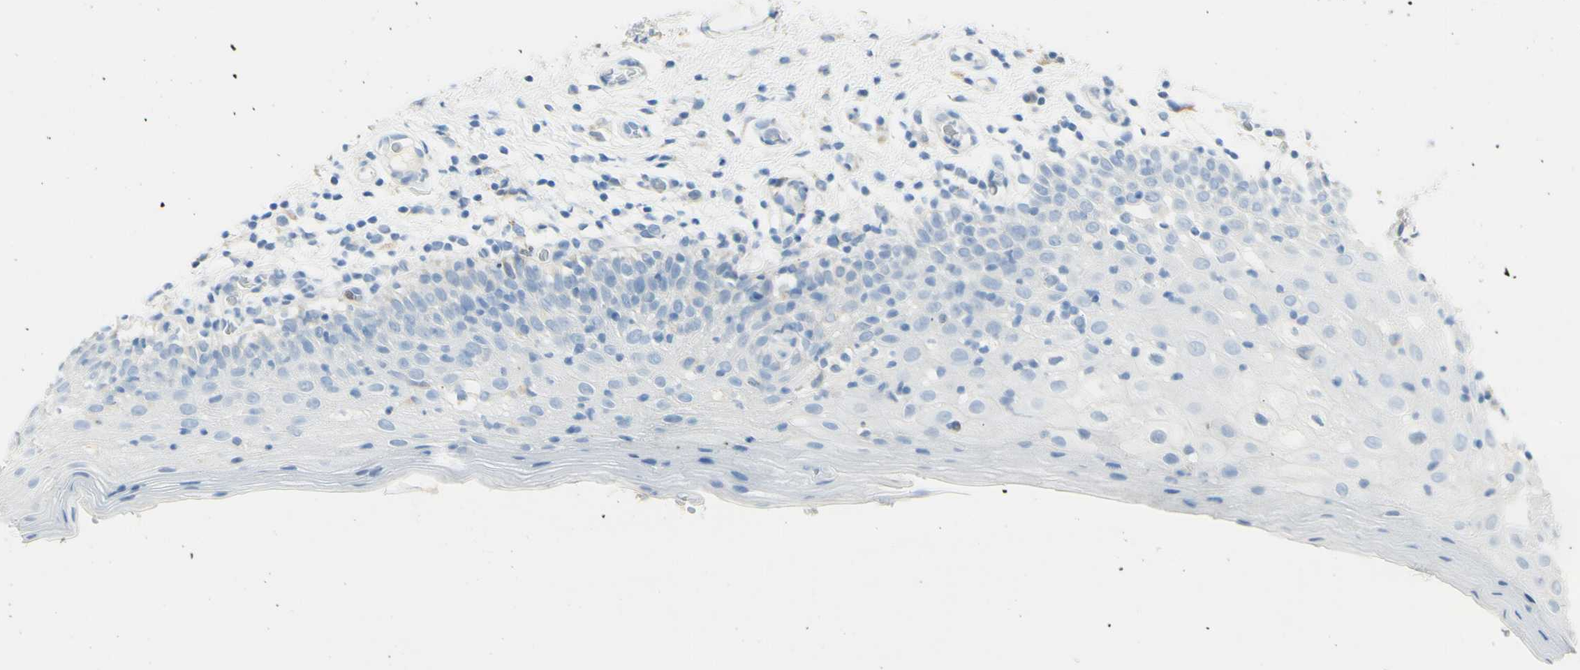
{"staining": {"intensity": "negative", "quantity": "none", "location": "none"}, "tissue": "oral mucosa", "cell_type": "Squamous epithelial cells", "image_type": "normal", "snomed": [{"axis": "morphology", "description": "Normal tissue, NOS"}, {"axis": "morphology", "description": "Squamous cell carcinoma, NOS"}, {"axis": "topography", "description": "Skeletal muscle"}, {"axis": "topography", "description": "Oral tissue"}], "caption": "Immunohistochemistry (IHC) of benign human oral mucosa shows no staining in squamous epithelial cells.", "gene": "TSPAN1", "patient": {"sex": "male", "age": 71}}